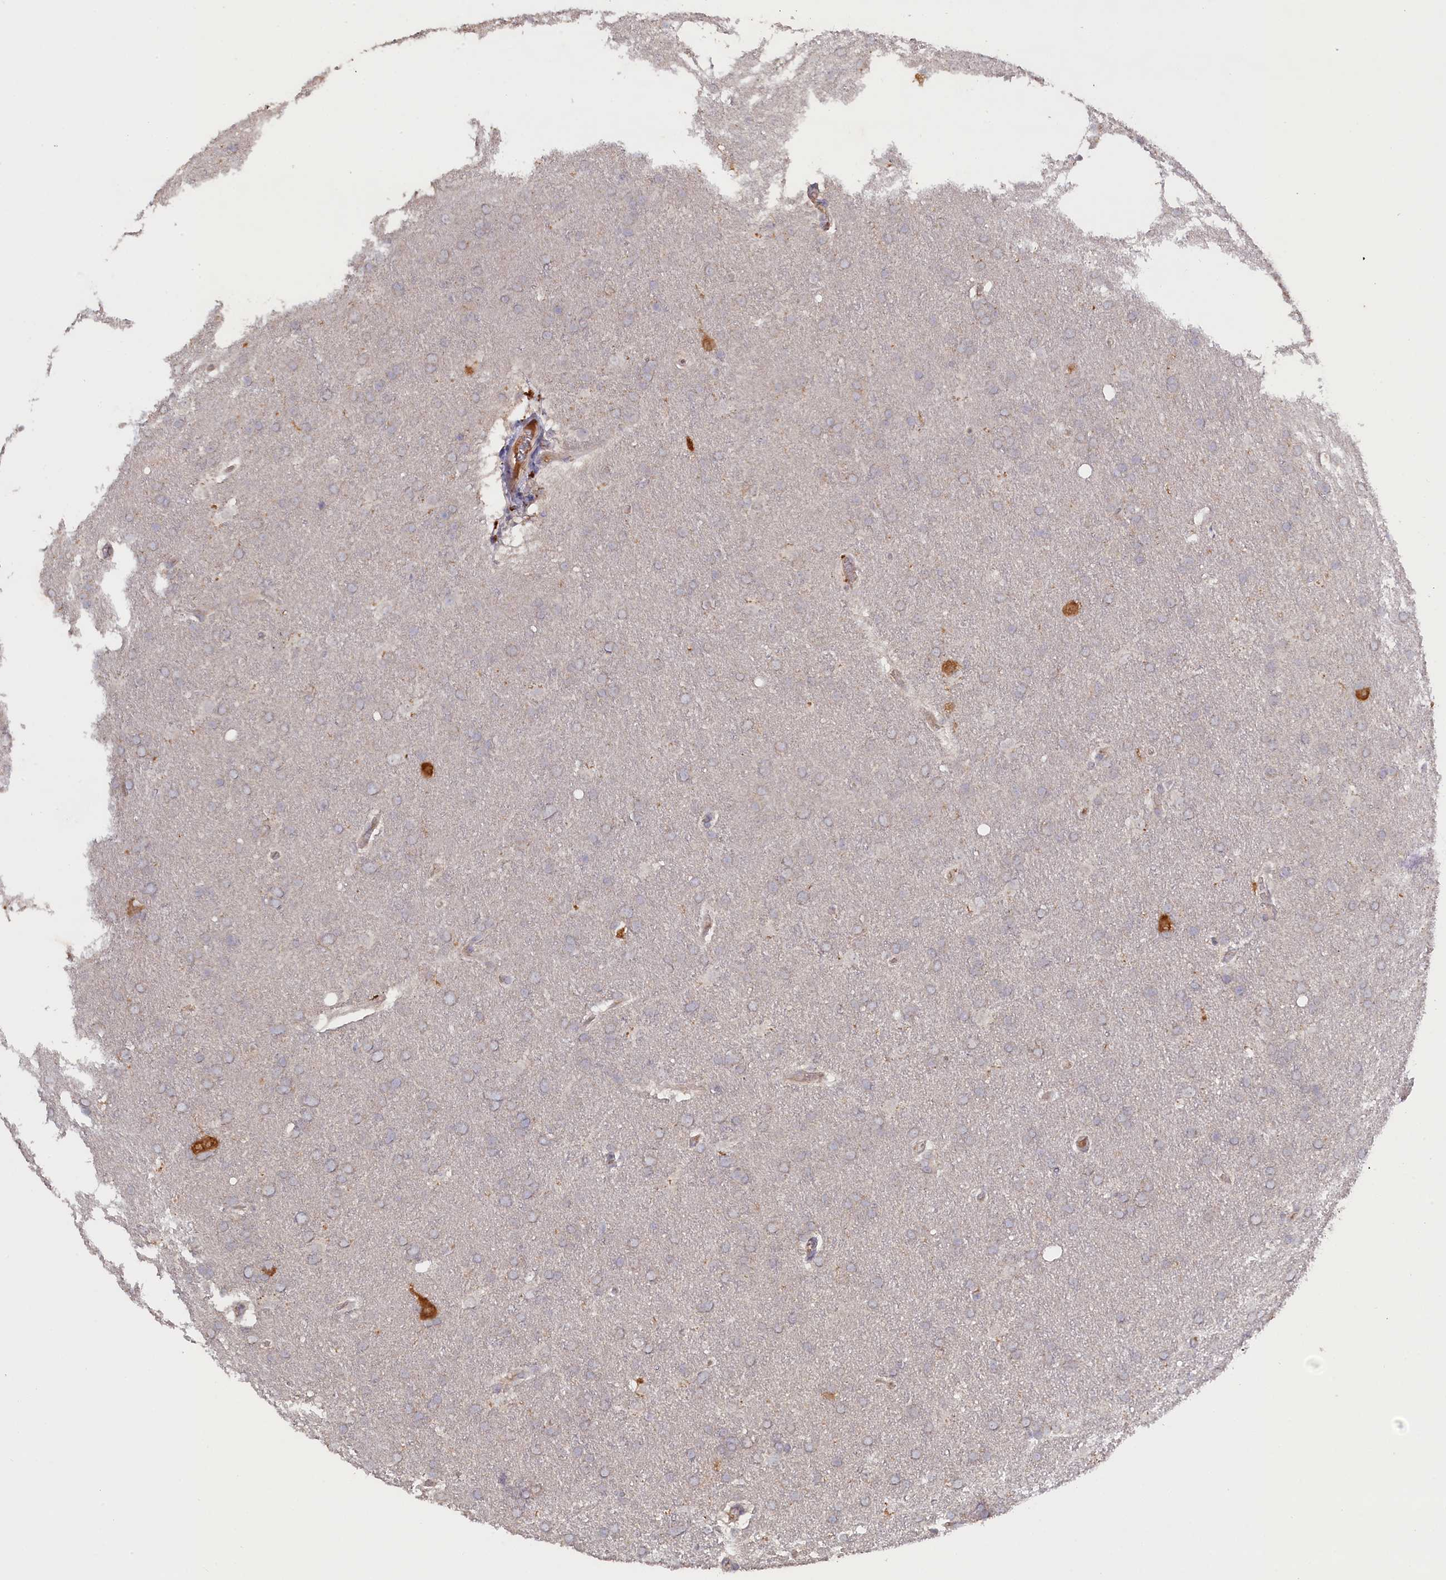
{"staining": {"intensity": "negative", "quantity": "none", "location": "none"}, "tissue": "glioma", "cell_type": "Tumor cells", "image_type": "cancer", "snomed": [{"axis": "morphology", "description": "Glioma, malignant, Low grade"}, {"axis": "topography", "description": "Brain"}], "caption": "Malignant low-grade glioma was stained to show a protein in brown. There is no significant staining in tumor cells.", "gene": "CELF5", "patient": {"sex": "female", "age": 32}}